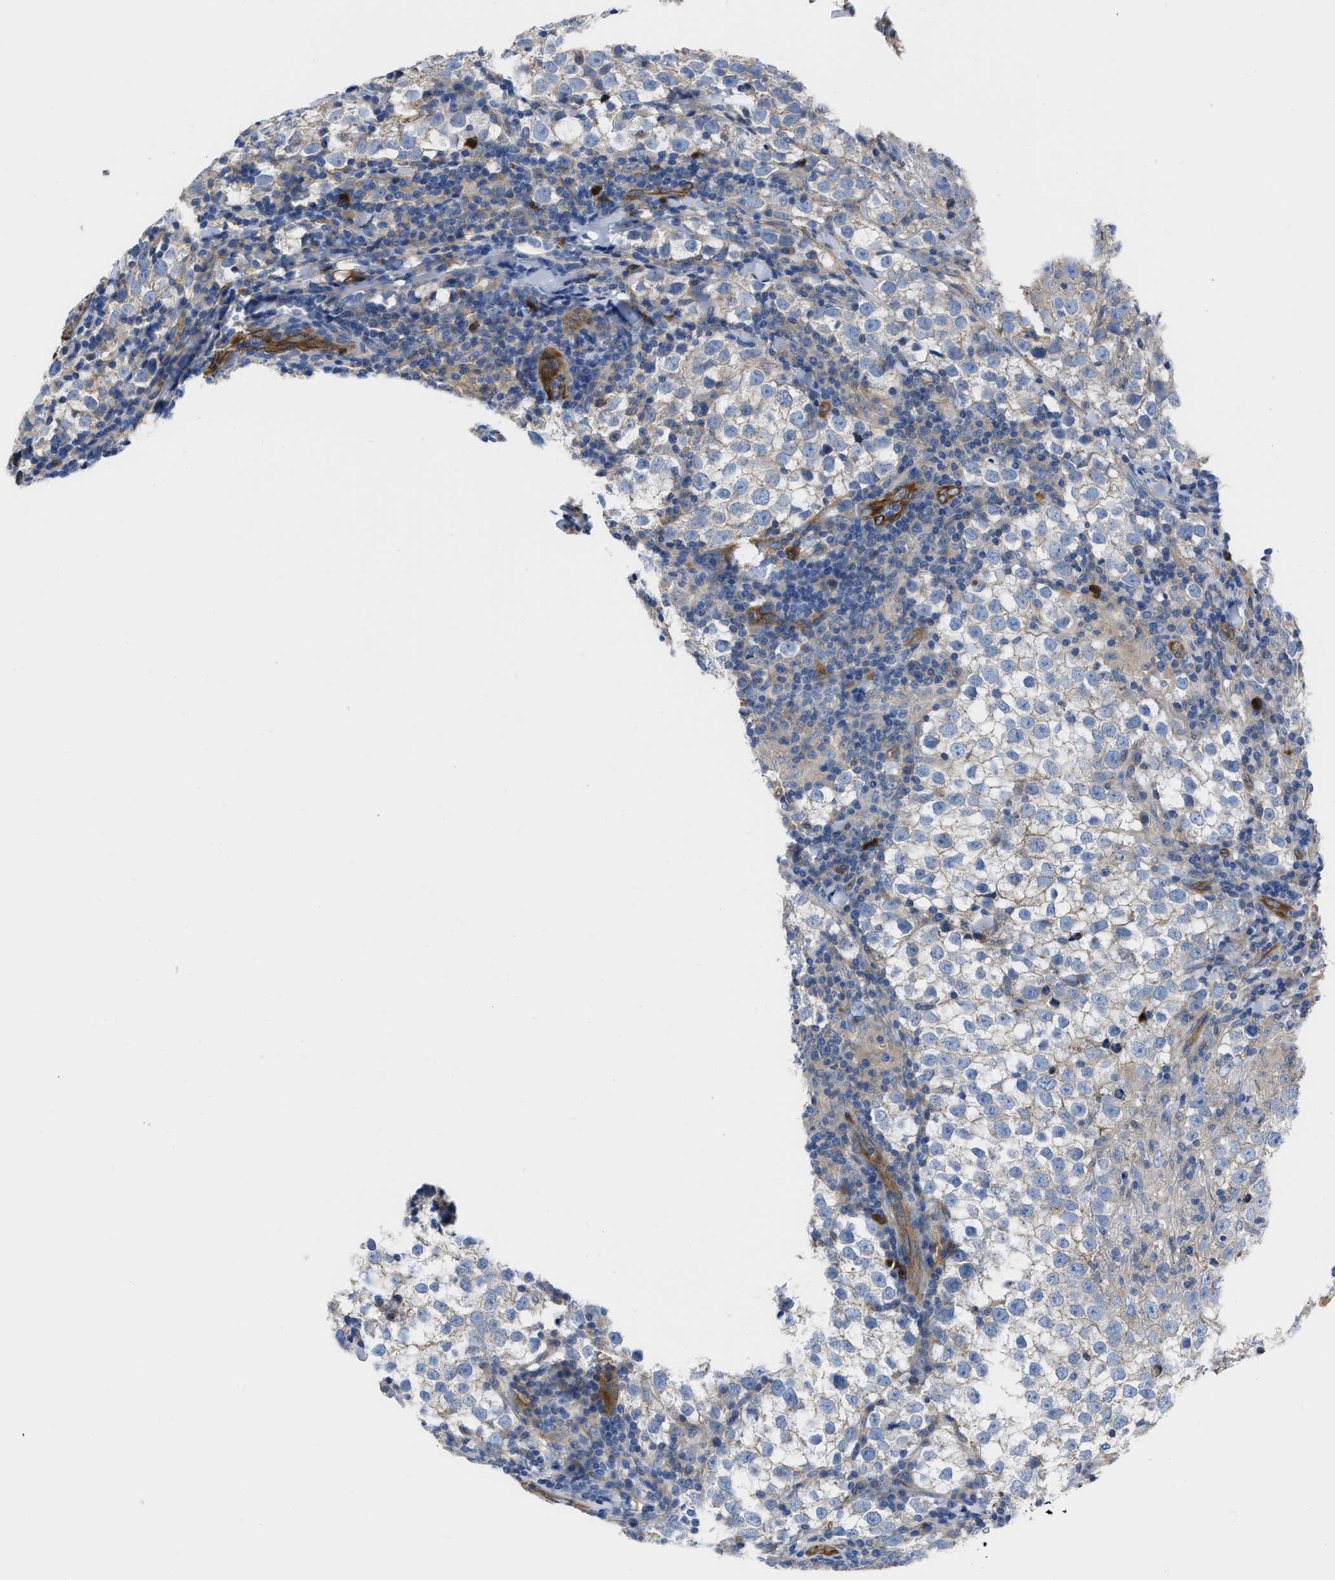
{"staining": {"intensity": "weak", "quantity": "<25%", "location": "cytoplasmic/membranous"}, "tissue": "testis cancer", "cell_type": "Tumor cells", "image_type": "cancer", "snomed": [{"axis": "morphology", "description": "Seminoma, NOS"}, {"axis": "morphology", "description": "Carcinoma, Embryonal, NOS"}, {"axis": "topography", "description": "Testis"}], "caption": "DAB (3,3'-diaminobenzidine) immunohistochemical staining of human embryonal carcinoma (testis) demonstrates no significant positivity in tumor cells. The staining is performed using DAB (3,3'-diaminobenzidine) brown chromogen with nuclei counter-stained in using hematoxylin.", "gene": "TRIOBP", "patient": {"sex": "male", "age": 36}}